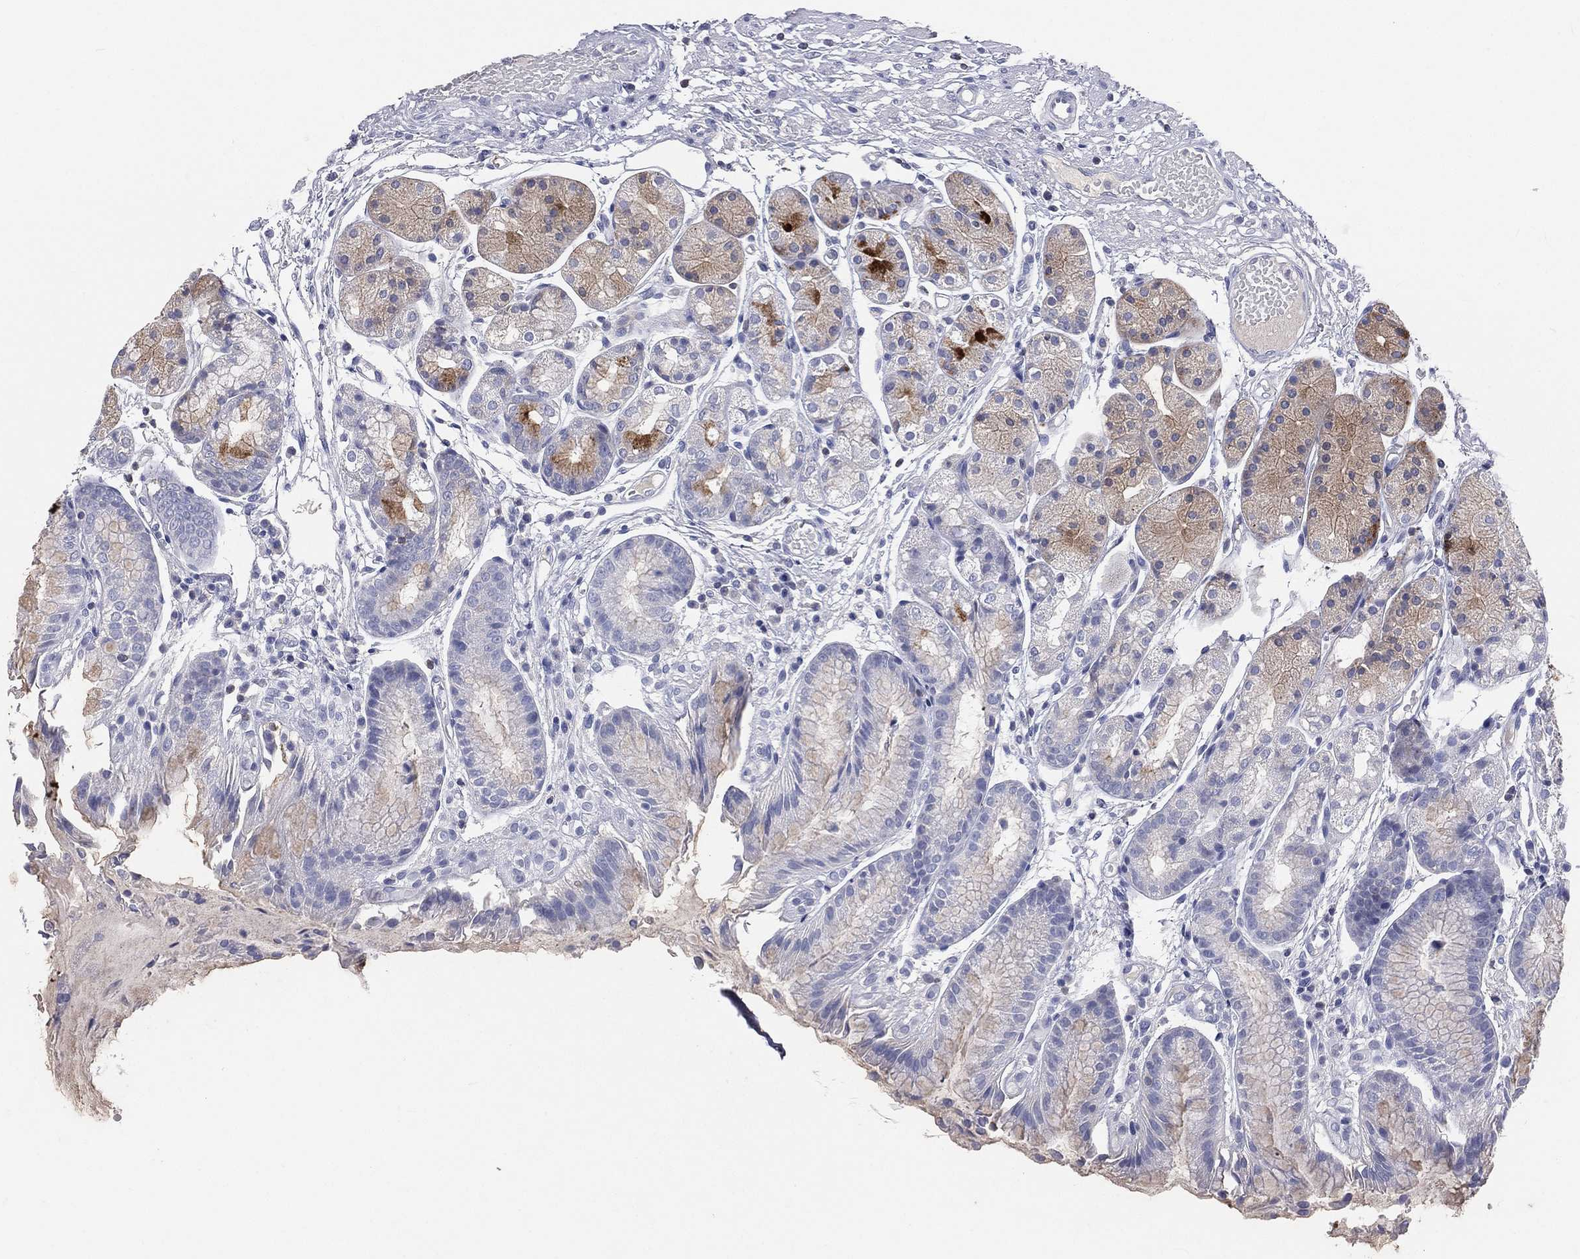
{"staining": {"intensity": "moderate", "quantity": "<25%", "location": "cytoplasmic/membranous"}, "tissue": "stomach", "cell_type": "Glandular cells", "image_type": "normal", "snomed": [{"axis": "morphology", "description": "Normal tissue, NOS"}, {"axis": "topography", "description": "Stomach, upper"}], "caption": "Protein positivity by immunohistochemistry (IHC) reveals moderate cytoplasmic/membranous expression in about <25% of glandular cells in normal stomach.", "gene": "CD3D", "patient": {"sex": "male", "age": 72}}